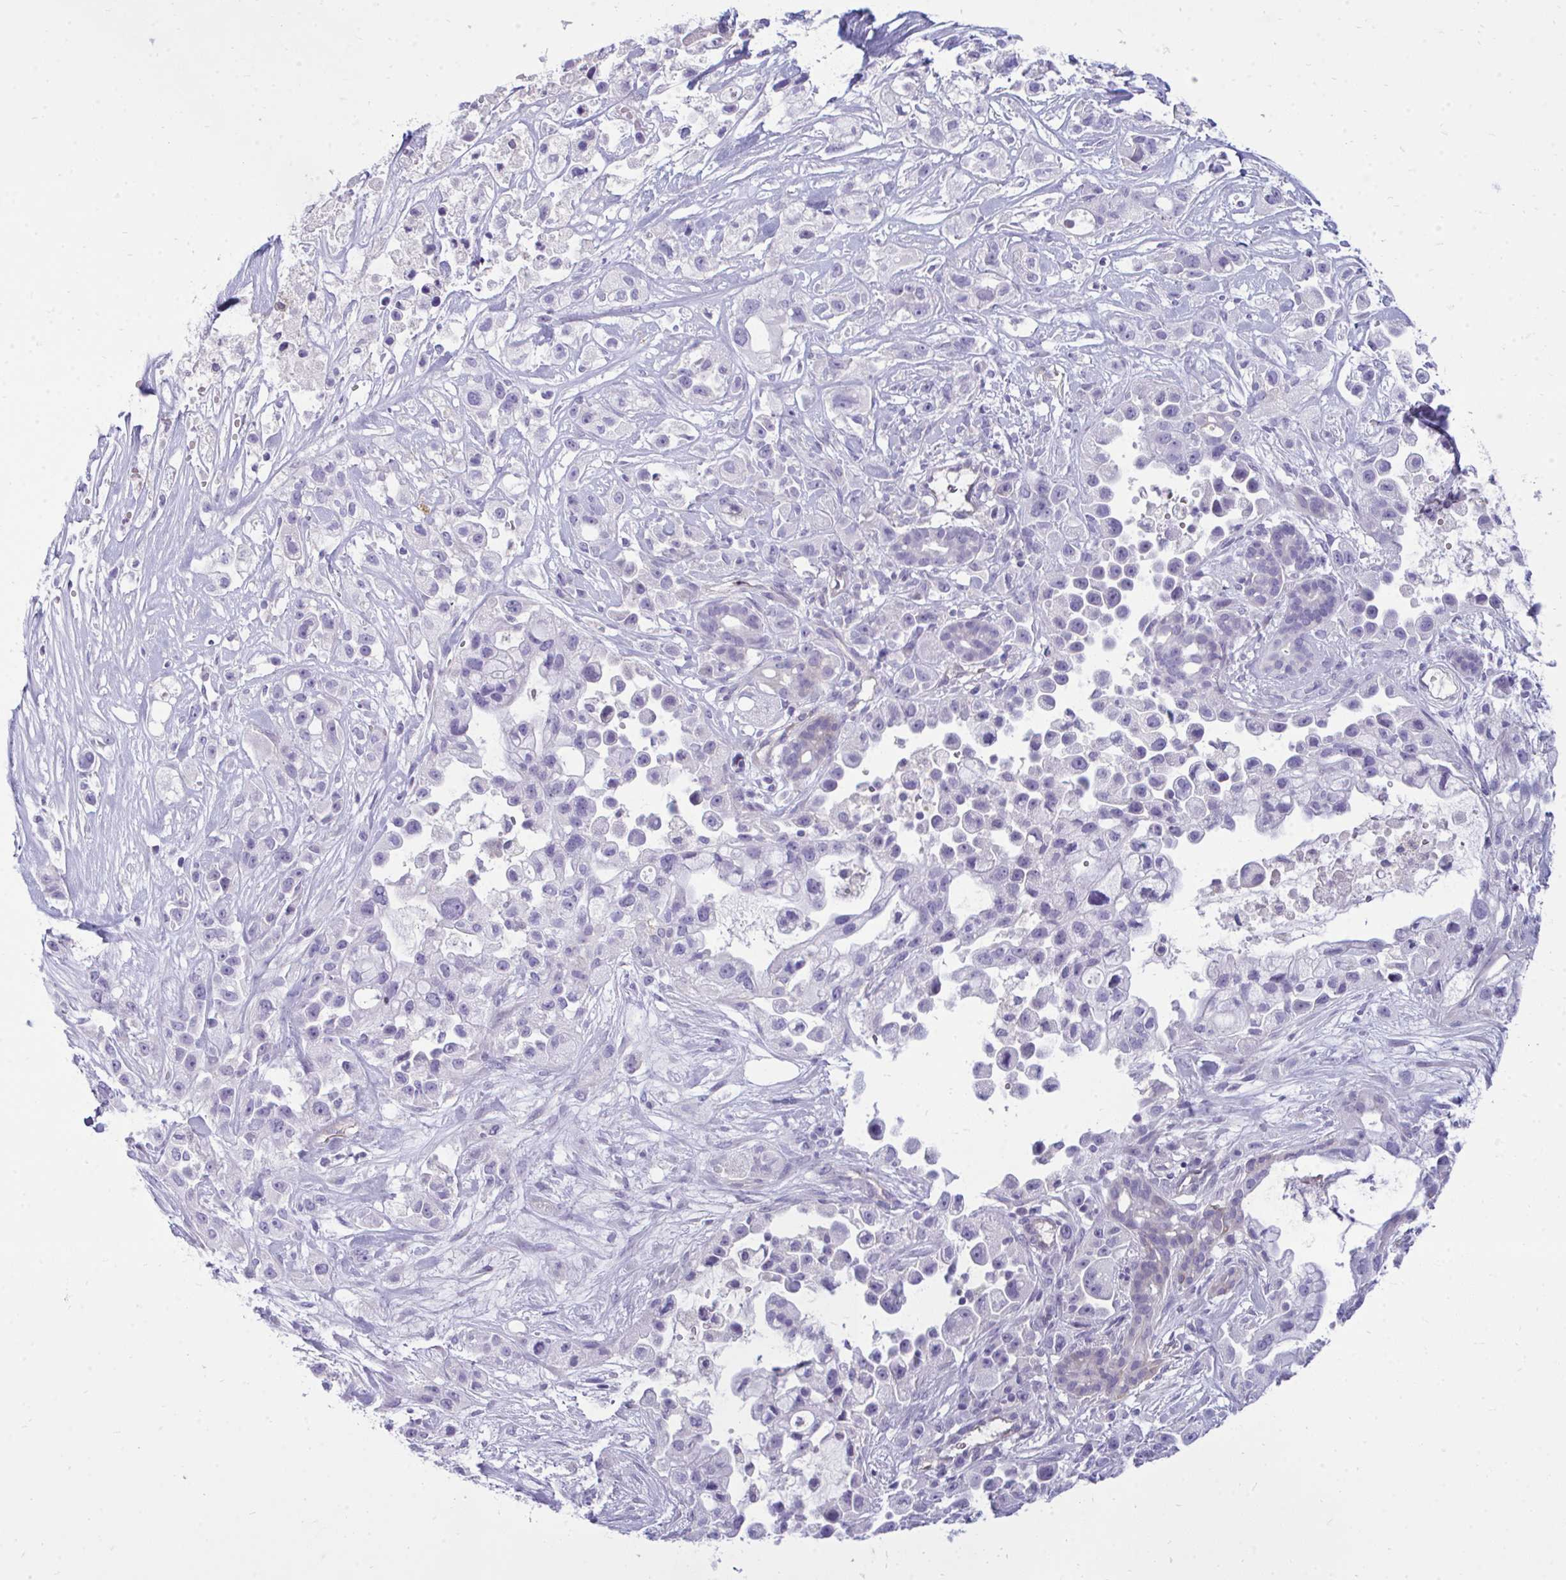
{"staining": {"intensity": "negative", "quantity": "none", "location": "none"}, "tissue": "pancreatic cancer", "cell_type": "Tumor cells", "image_type": "cancer", "snomed": [{"axis": "morphology", "description": "Adenocarcinoma, NOS"}, {"axis": "topography", "description": "Pancreas"}], "caption": "The image reveals no staining of tumor cells in pancreatic adenocarcinoma.", "gene": "FABP3", "patient": {"sex": "male", "age": 44}}